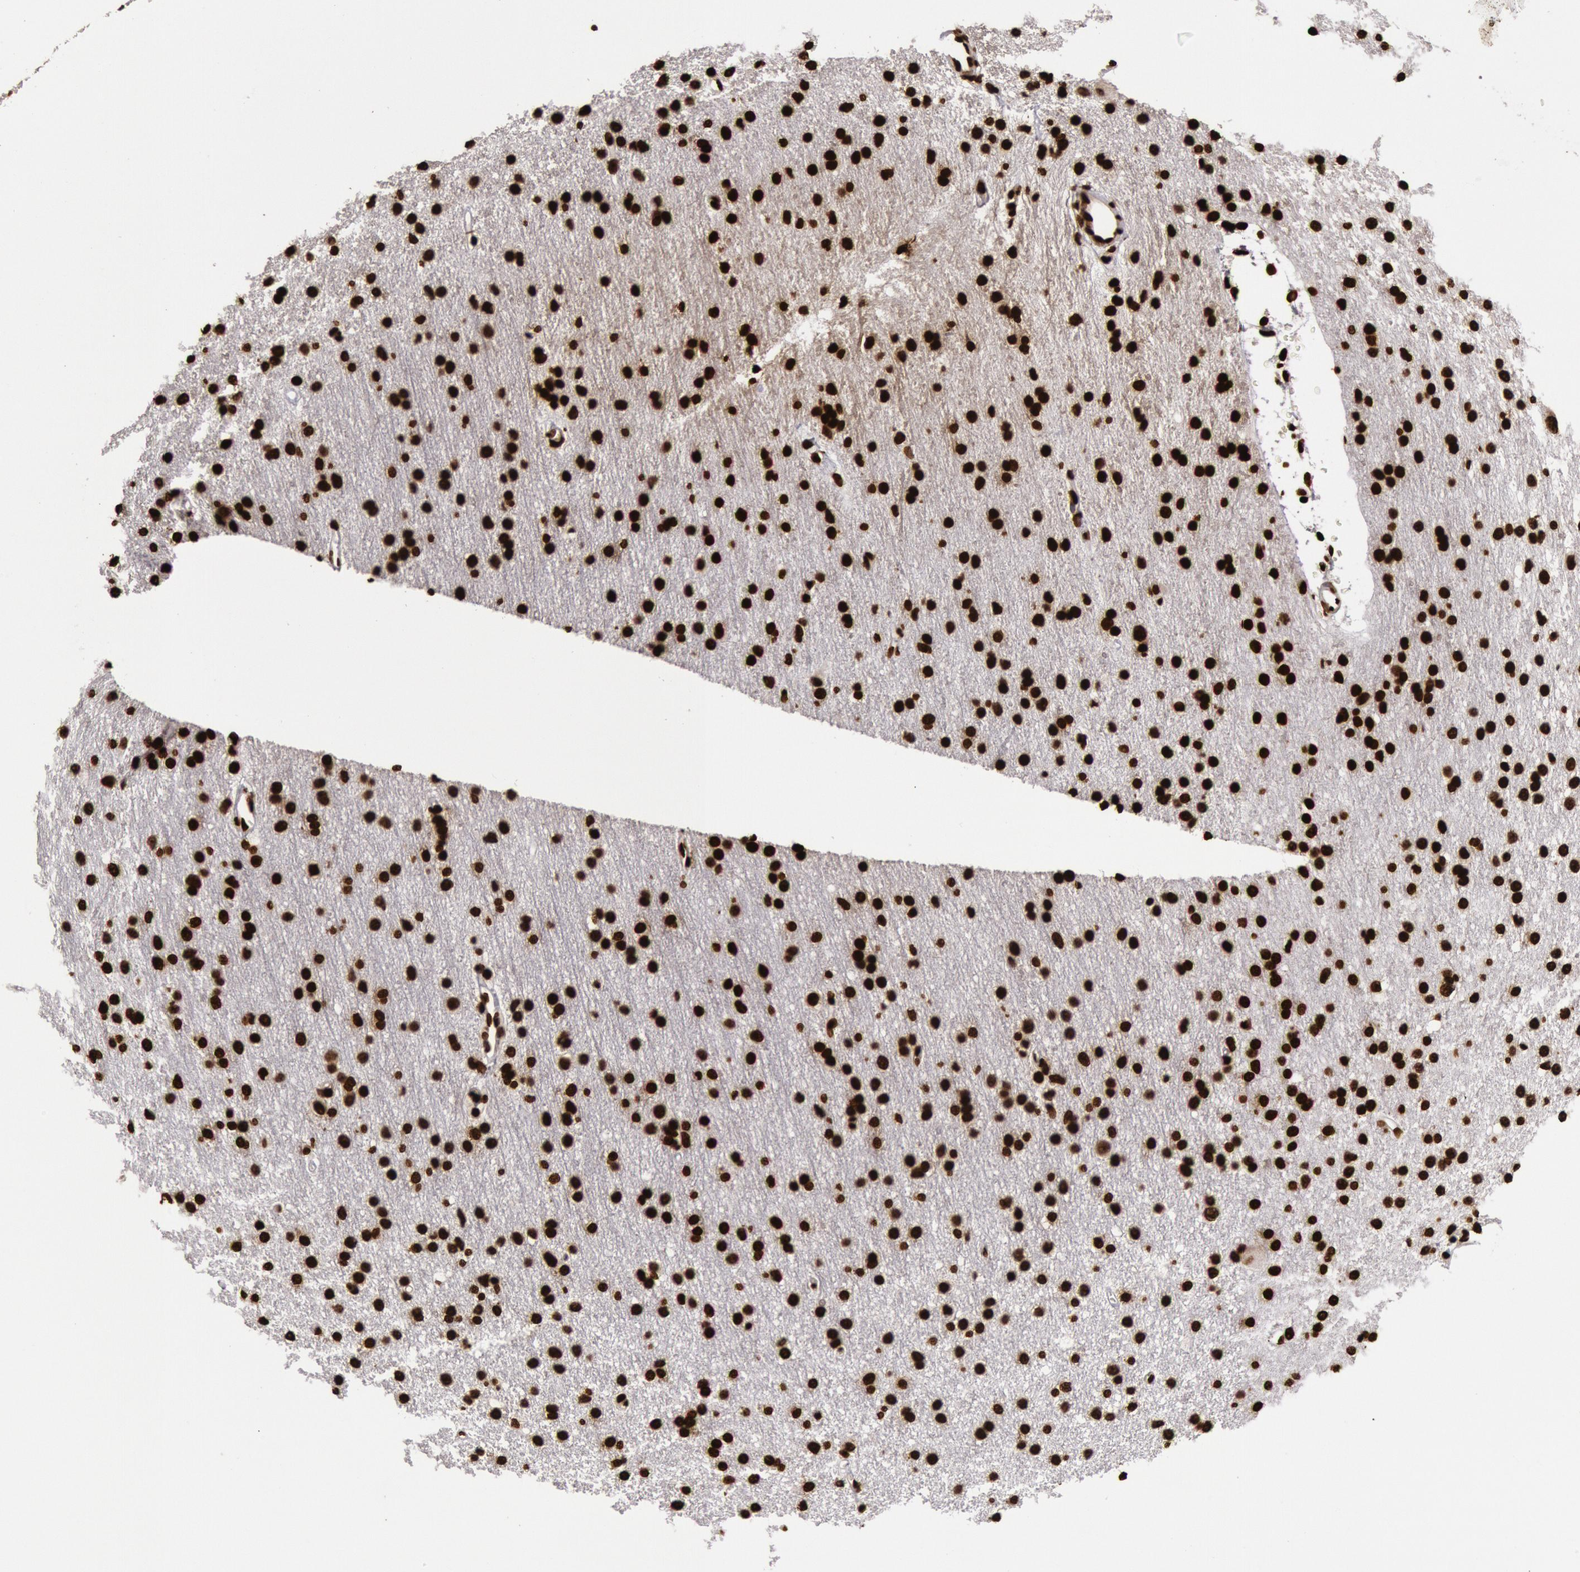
{"staining": {"intensity": "strong", "quantity": ">75%", "location": "nuclear"}, "tissue": "cerebral cortex", "cell_type": "Endothelial cells", "image_type": "normal", "snomed": [{"axis": "morphology", "description": "Normal tissue, NOS"}, {"axis": "morphology", "description": "Inflammation, NOS"}, {"axis": "topography", "description": "Cerebral cortex"}], "caption": "This histopathology image demonstrates immunohistochemistry staining of unremarkable cerebral cortex, with high strong nuclear positivity in approximately >75% of endothelial cells.", "gene": "H3", "patient": {"sex": "male", "age": 6}}